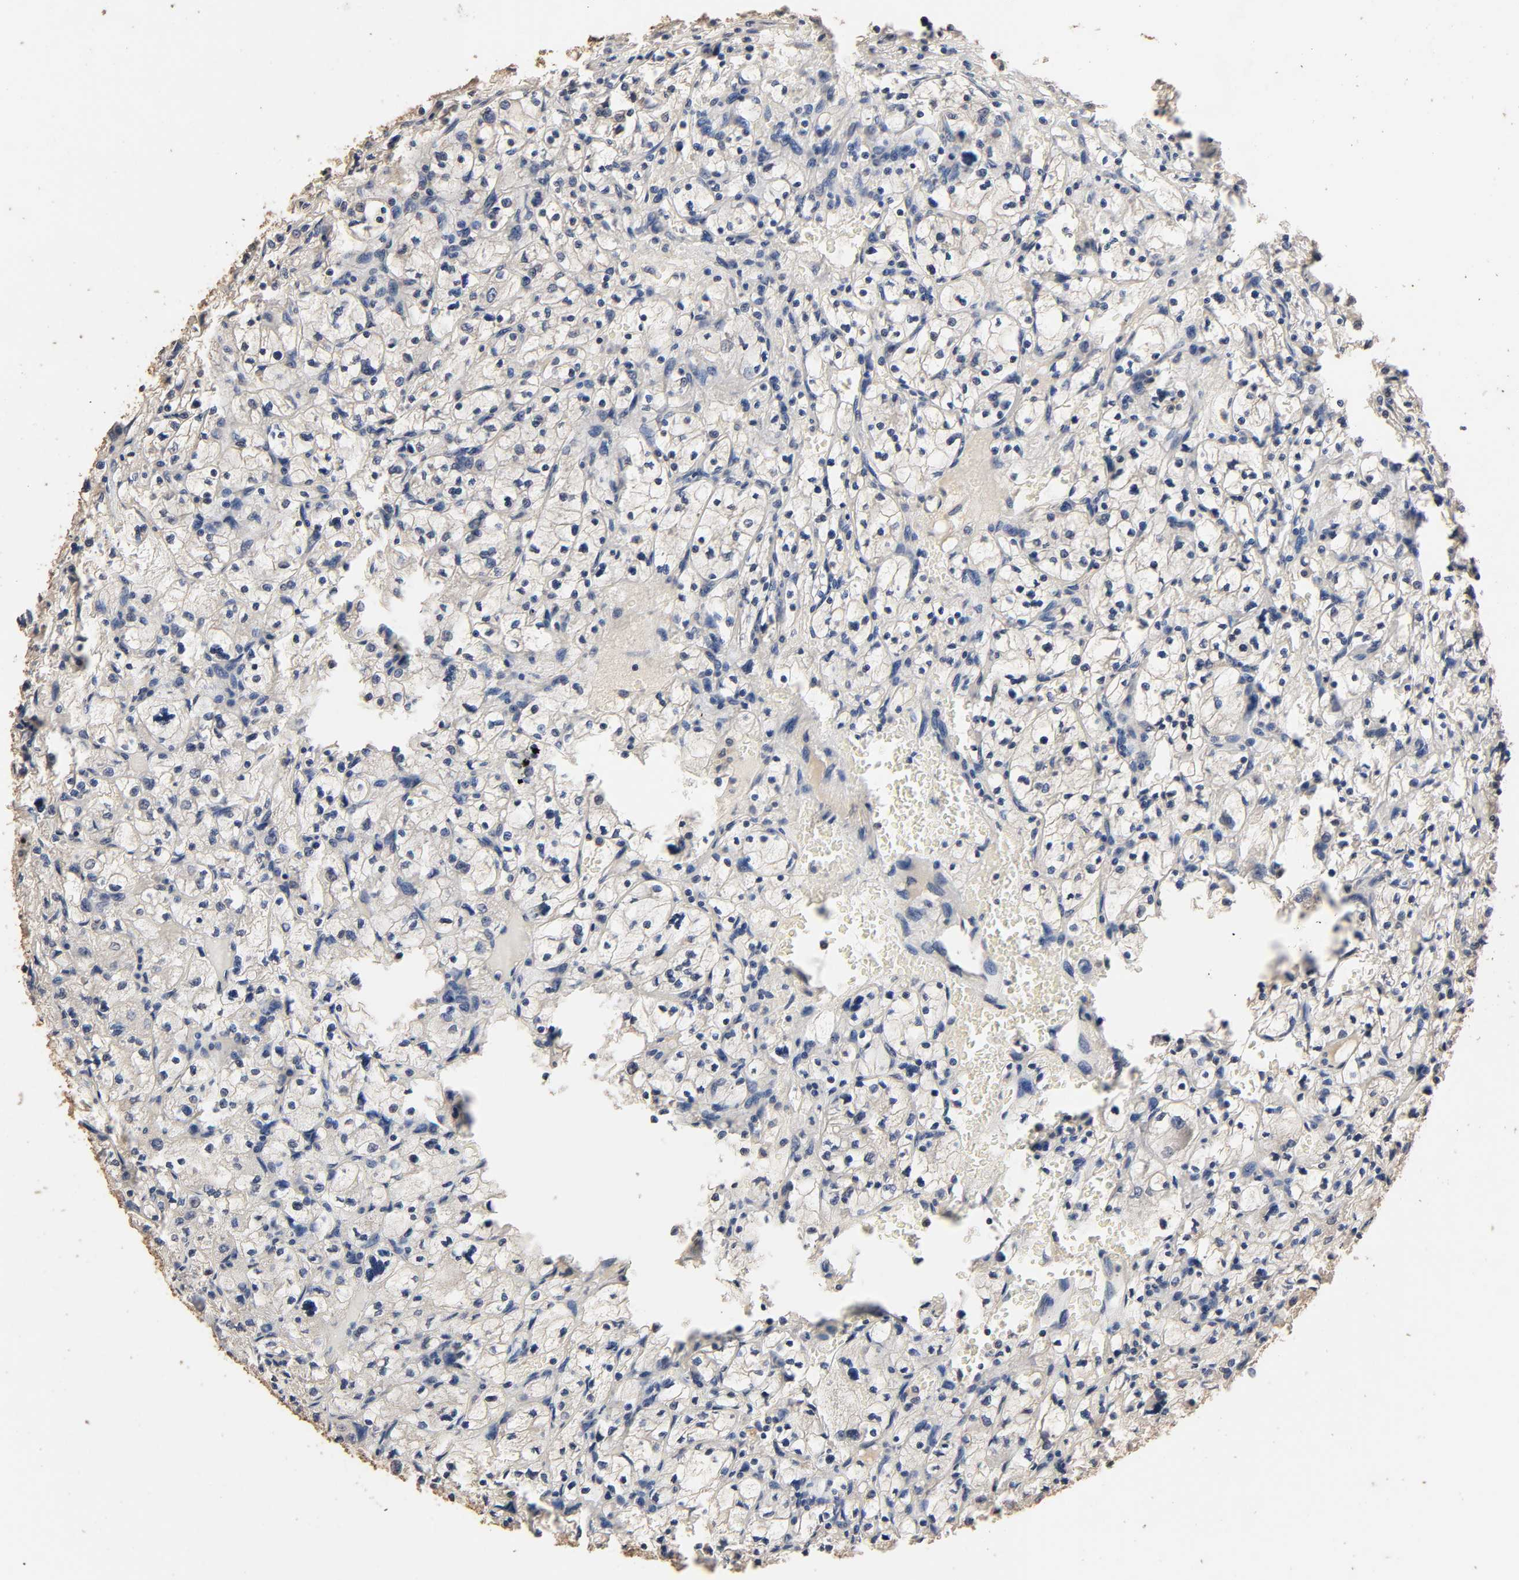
{"staining": {"intensity": "negative", "quantity": "none", "location": "none"}, "tissue": "renal cancer", "cell_type": "Tumor cells", "image_type": "cancer", "snomed": [{"axis": "morphology", "description": "Adenocarcinoma, NOS"}, {"axis": "topography", "description": "Kidney"}], "caption": "A high-resolution histopathology image shows immunohistochemistry staining of renal cancer, which reveals no significant positivity in tumor cells. (DAB IHC, high magnification).", "gene": "ARHGEF7", "patient": {"sex": "female", "age": 83}}